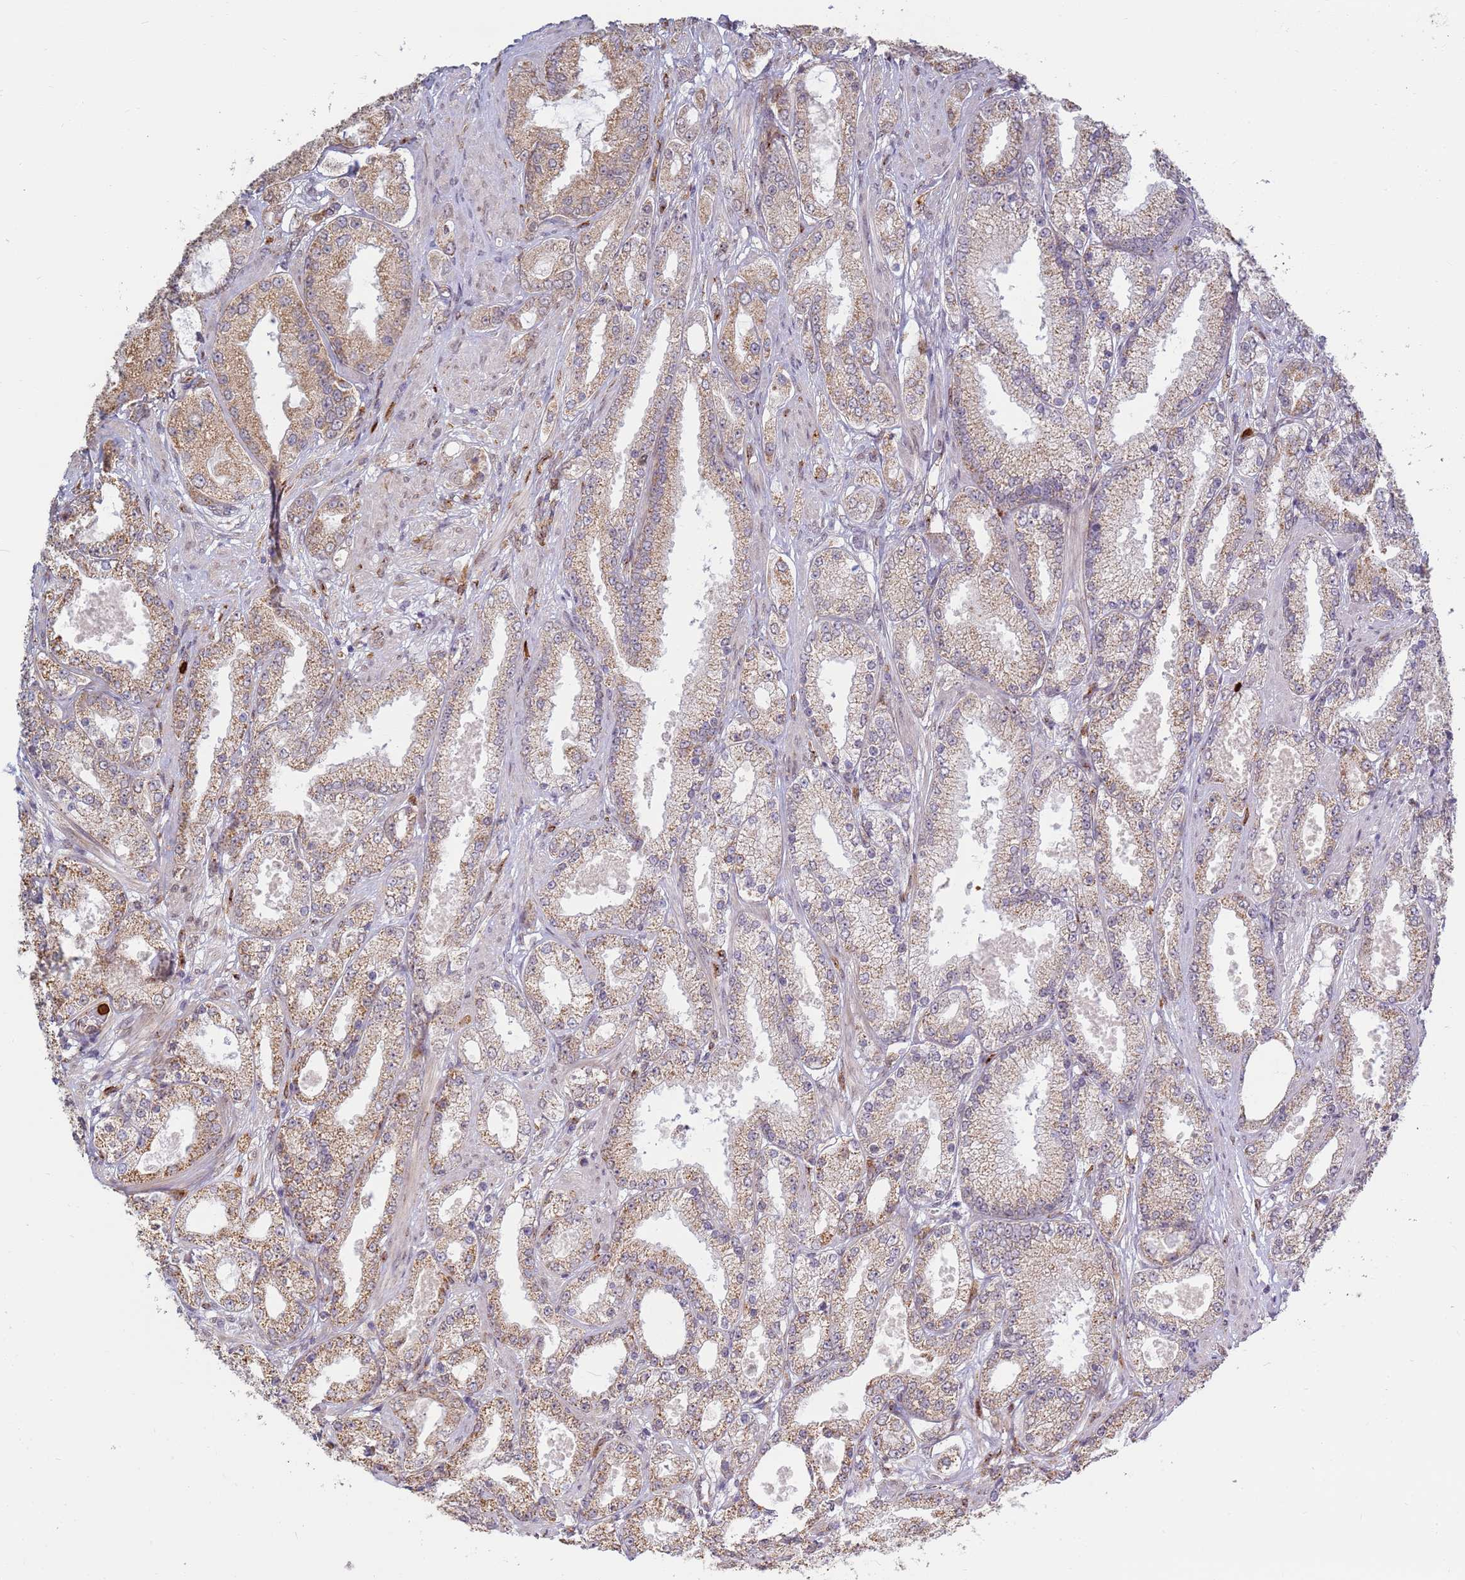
{"staining": {"intensity": "weak", "quantity": ">75%", "location": "cytoplasmic/membranous"}, "tissue": "prostate cancer", "cell_type": "Tumor cells", "image_type": "cancer", "snomed": [{"axis": "morphology", "description": "Adenocarcinoma, High grade"}, {"axis": "topography", "description": "Prostate"}], "caption": "The photomicrograph displays a brown stain indicating the presence of a protein in the cytoplasmic/membranous of tumor cells in prostate cancer. The staining was performed using DAB (3,3'-diaminobenzidine) to visualize the protein expression in brown, while the nuclei were stained in blue with hematoxylin (Magnification: 20x).", "gene": "CEP170", "patient": {"sex": "male", "age": 68}}